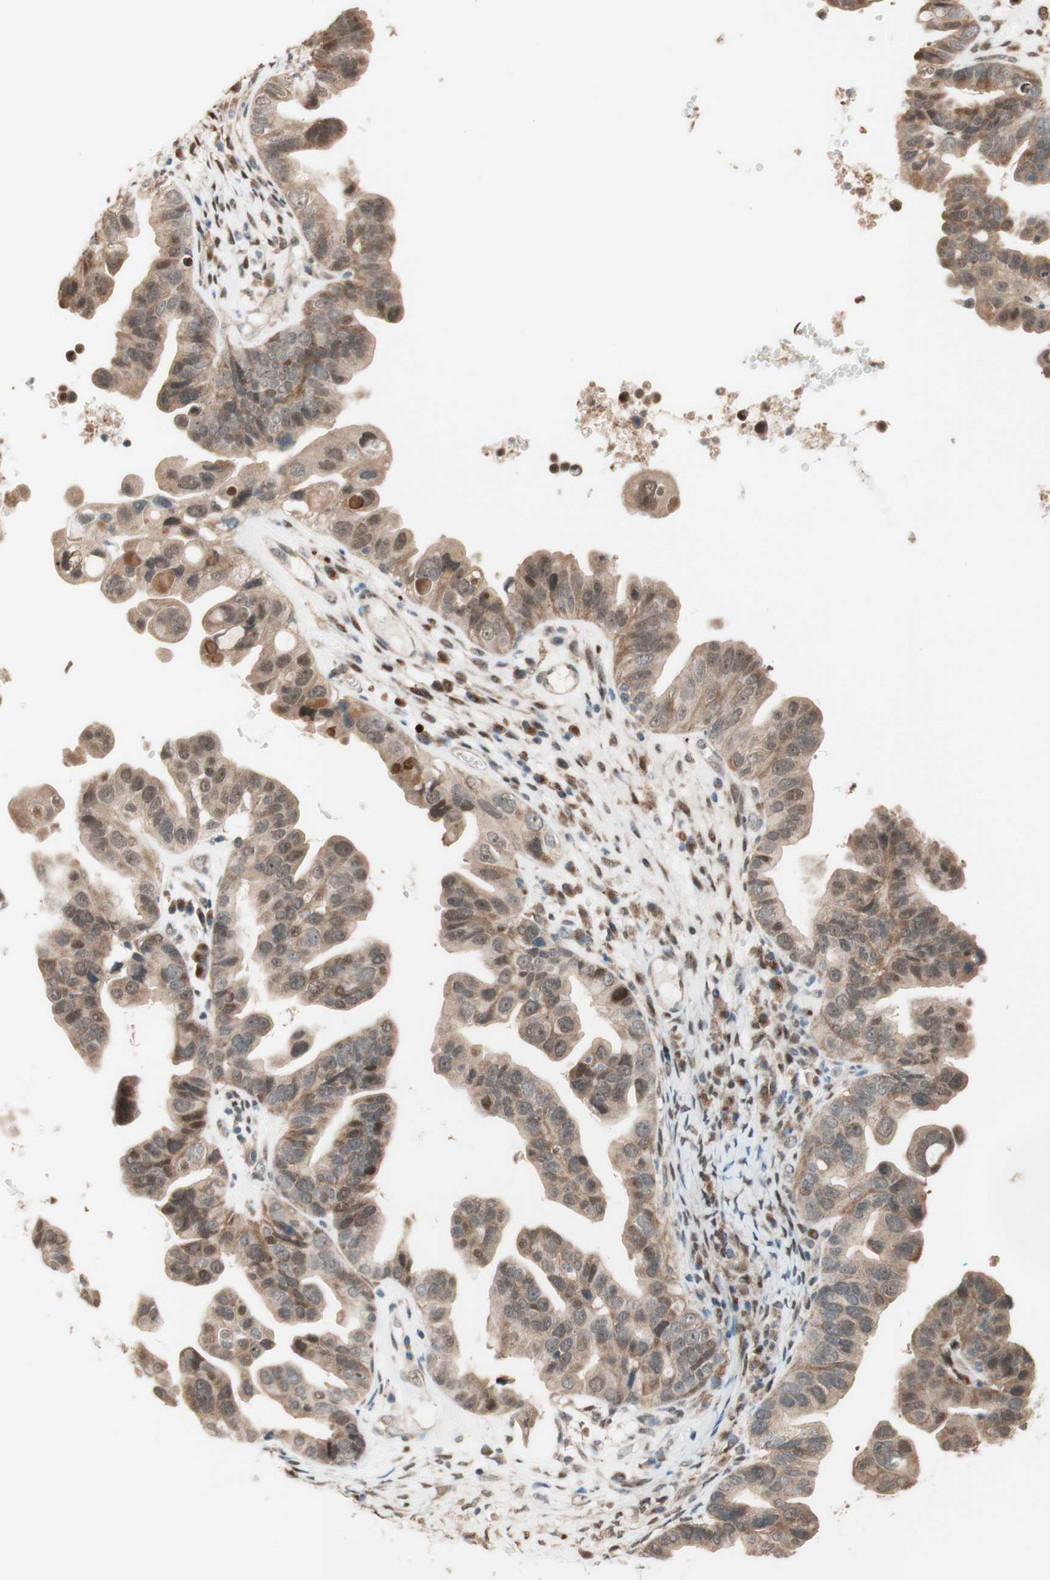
{"staining": {"intensity": "moderate", "quantity": ">75%", "location": "cytoplasmic/membranous"}, "tissue": "ovarian cancer", "cell_type": "Tumor cells", "image_type": "cancer", "snomed": [{"axis": "morphology", "description": "Cystadenocarcinoma, serous, NOS"}, {"axis": "topography", "description": "Ovary"}], "caption": "Brown immunohistochemical staining in human ovarian serous cystadenocarcinoma reveals moderate cytoplasmic/membranous expression in about >75% of tumor cells. (Stains: DAB in brown, nuclei in blue, Microscopy: brightfield microscopy at high magnification).", "gene": "CCNC", "patient": {"sex": "female", "age": 56}}